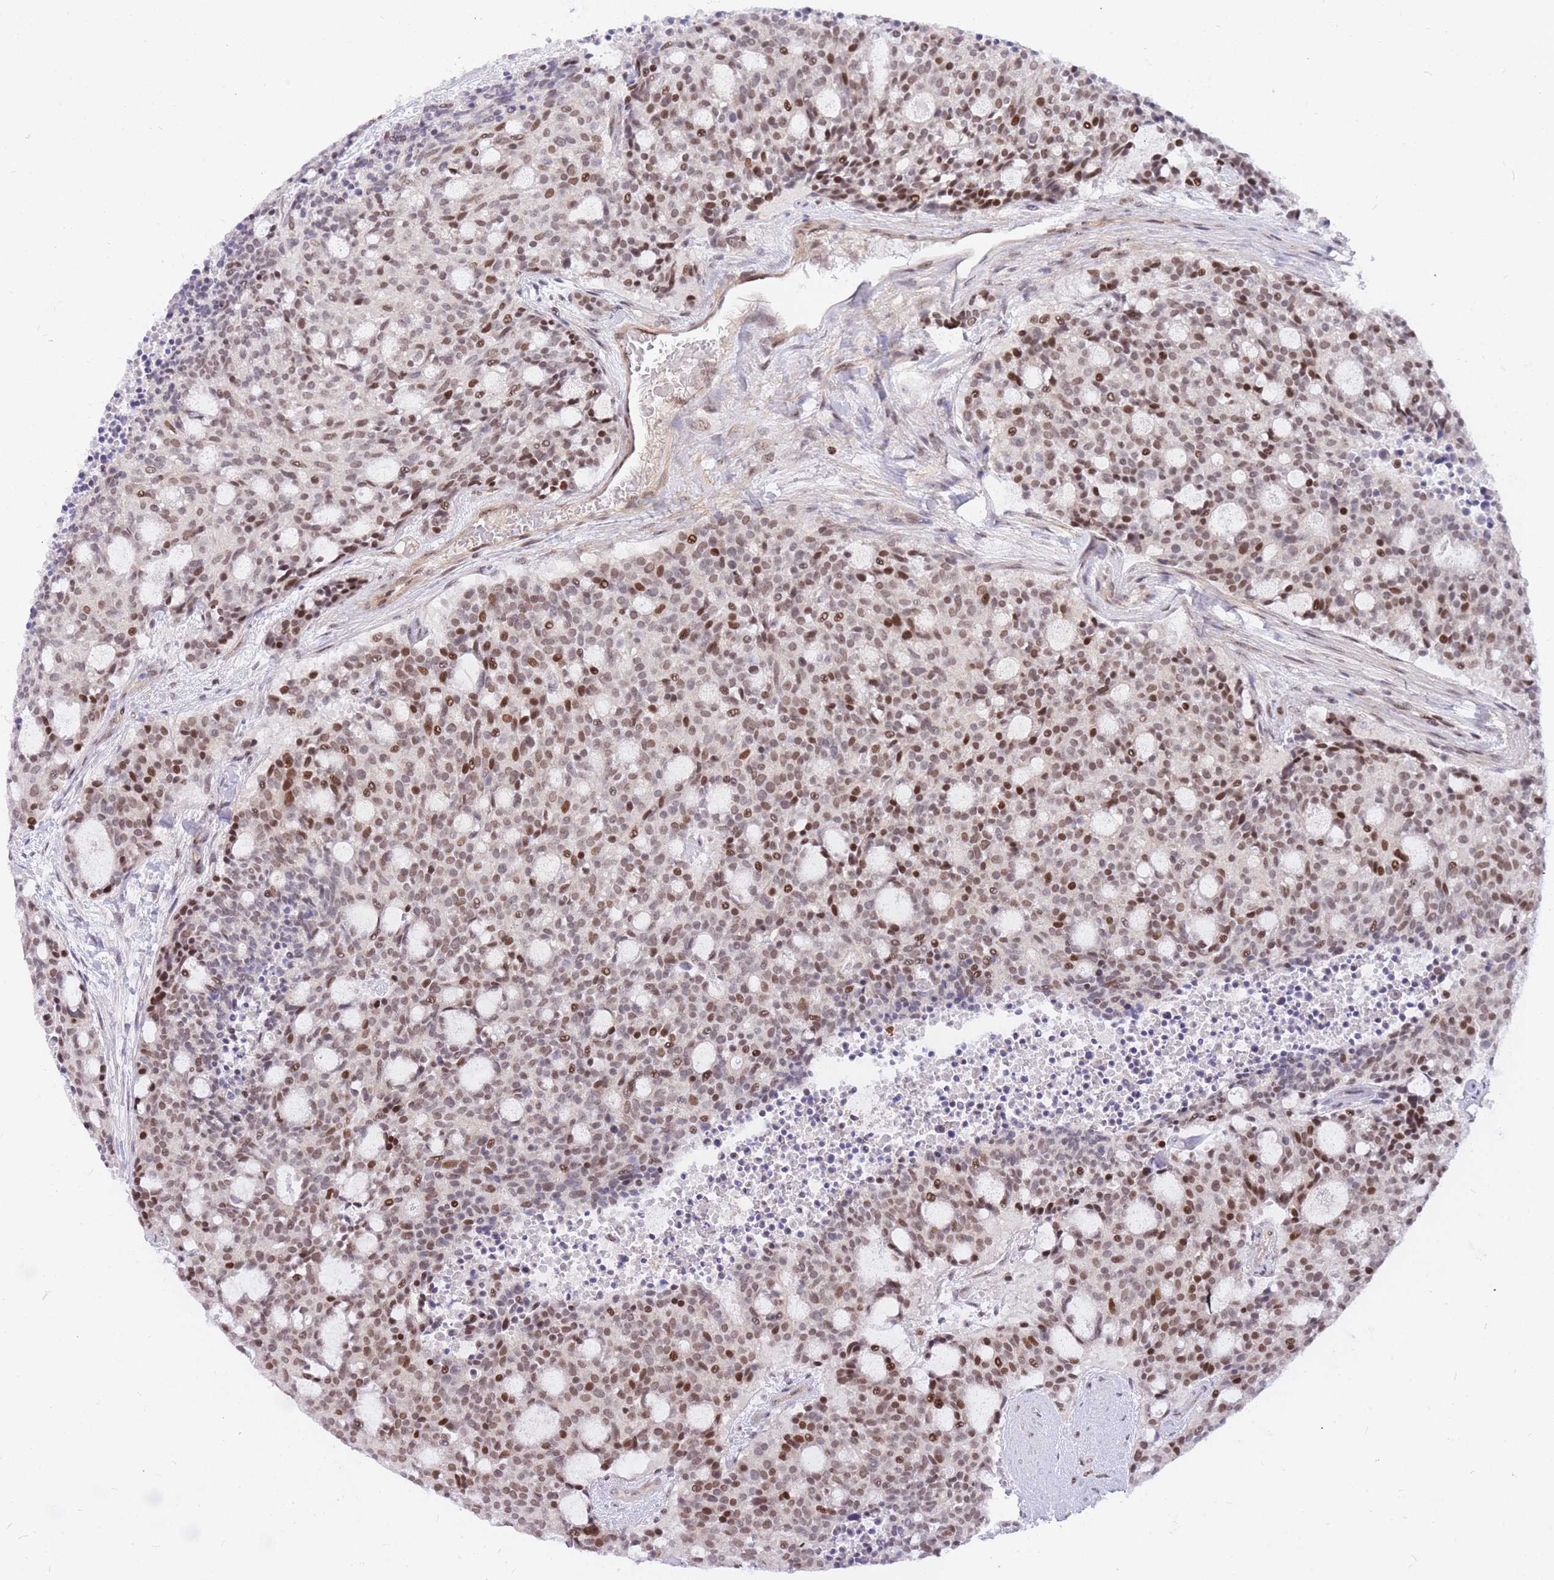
{"staining": {"intensity": "moderate", "quantity": ">75%", "location": "nuclear"}, "tissue": "carcinoid", "cell_type": "Tumor cells", "image_type": "cancer", "snomed": [{"axis": "morphology", "description": "Carcinoid, malignant, NOS"}, {"axis": "topography", "description": "Pancreas"}], "caption": "Immunohistochemistry photomicrograph of carcinoid stained for a protein (brown), which exhibits medium levels of moderate nuclear staining in about >75% of tumor cells.", "gene": "TLE2", "patient": {"sex": "female", "age": 54}}